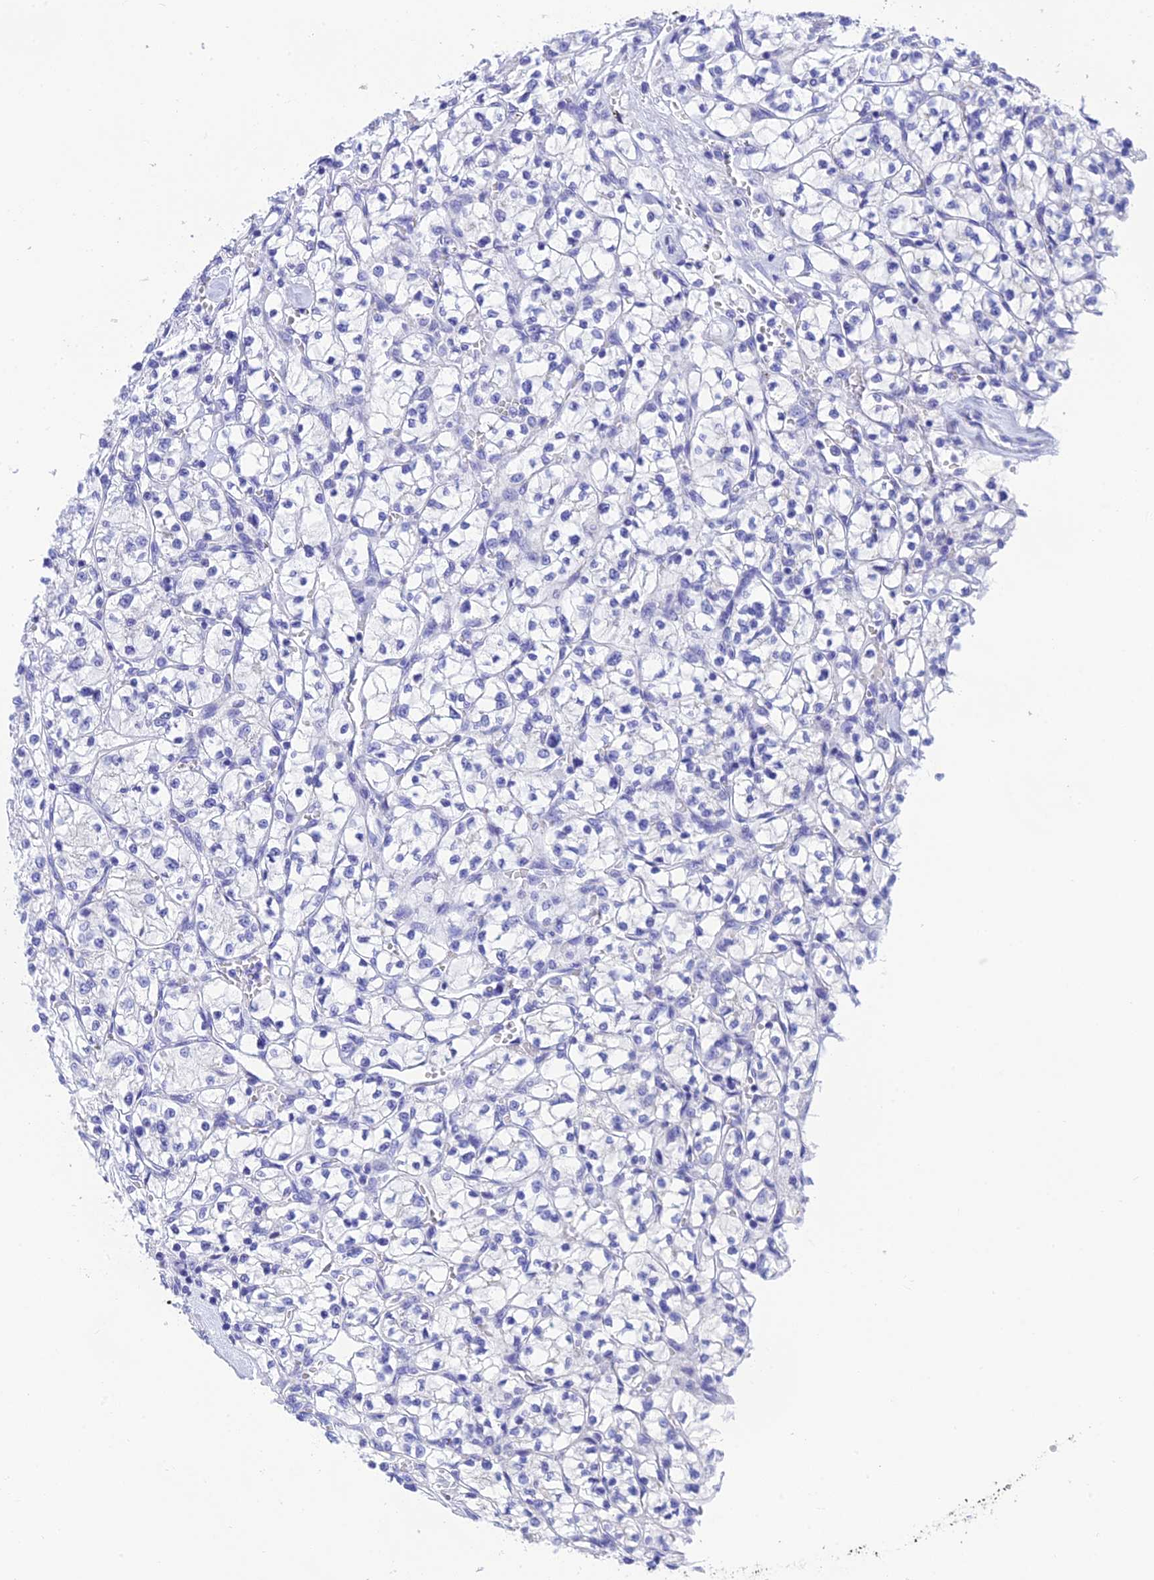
{"staining": {"intensity": "negative", "quantity": "none", "location": "none"}, "tissue": "renal cancer", "cell_type": "Tumor cells", "image_type": "cancer", "snomed": [{"axis": "morphology", "description": "Adenocarcinoma, NOS"}, {"axis": "topography", "description": "Kidney"}], "caption": "The photomicrograph demonstrates no staining of tumor cells in renal cancer.", "gene": "KDELR3", "patient": {"sex": "female", "age": 64}}